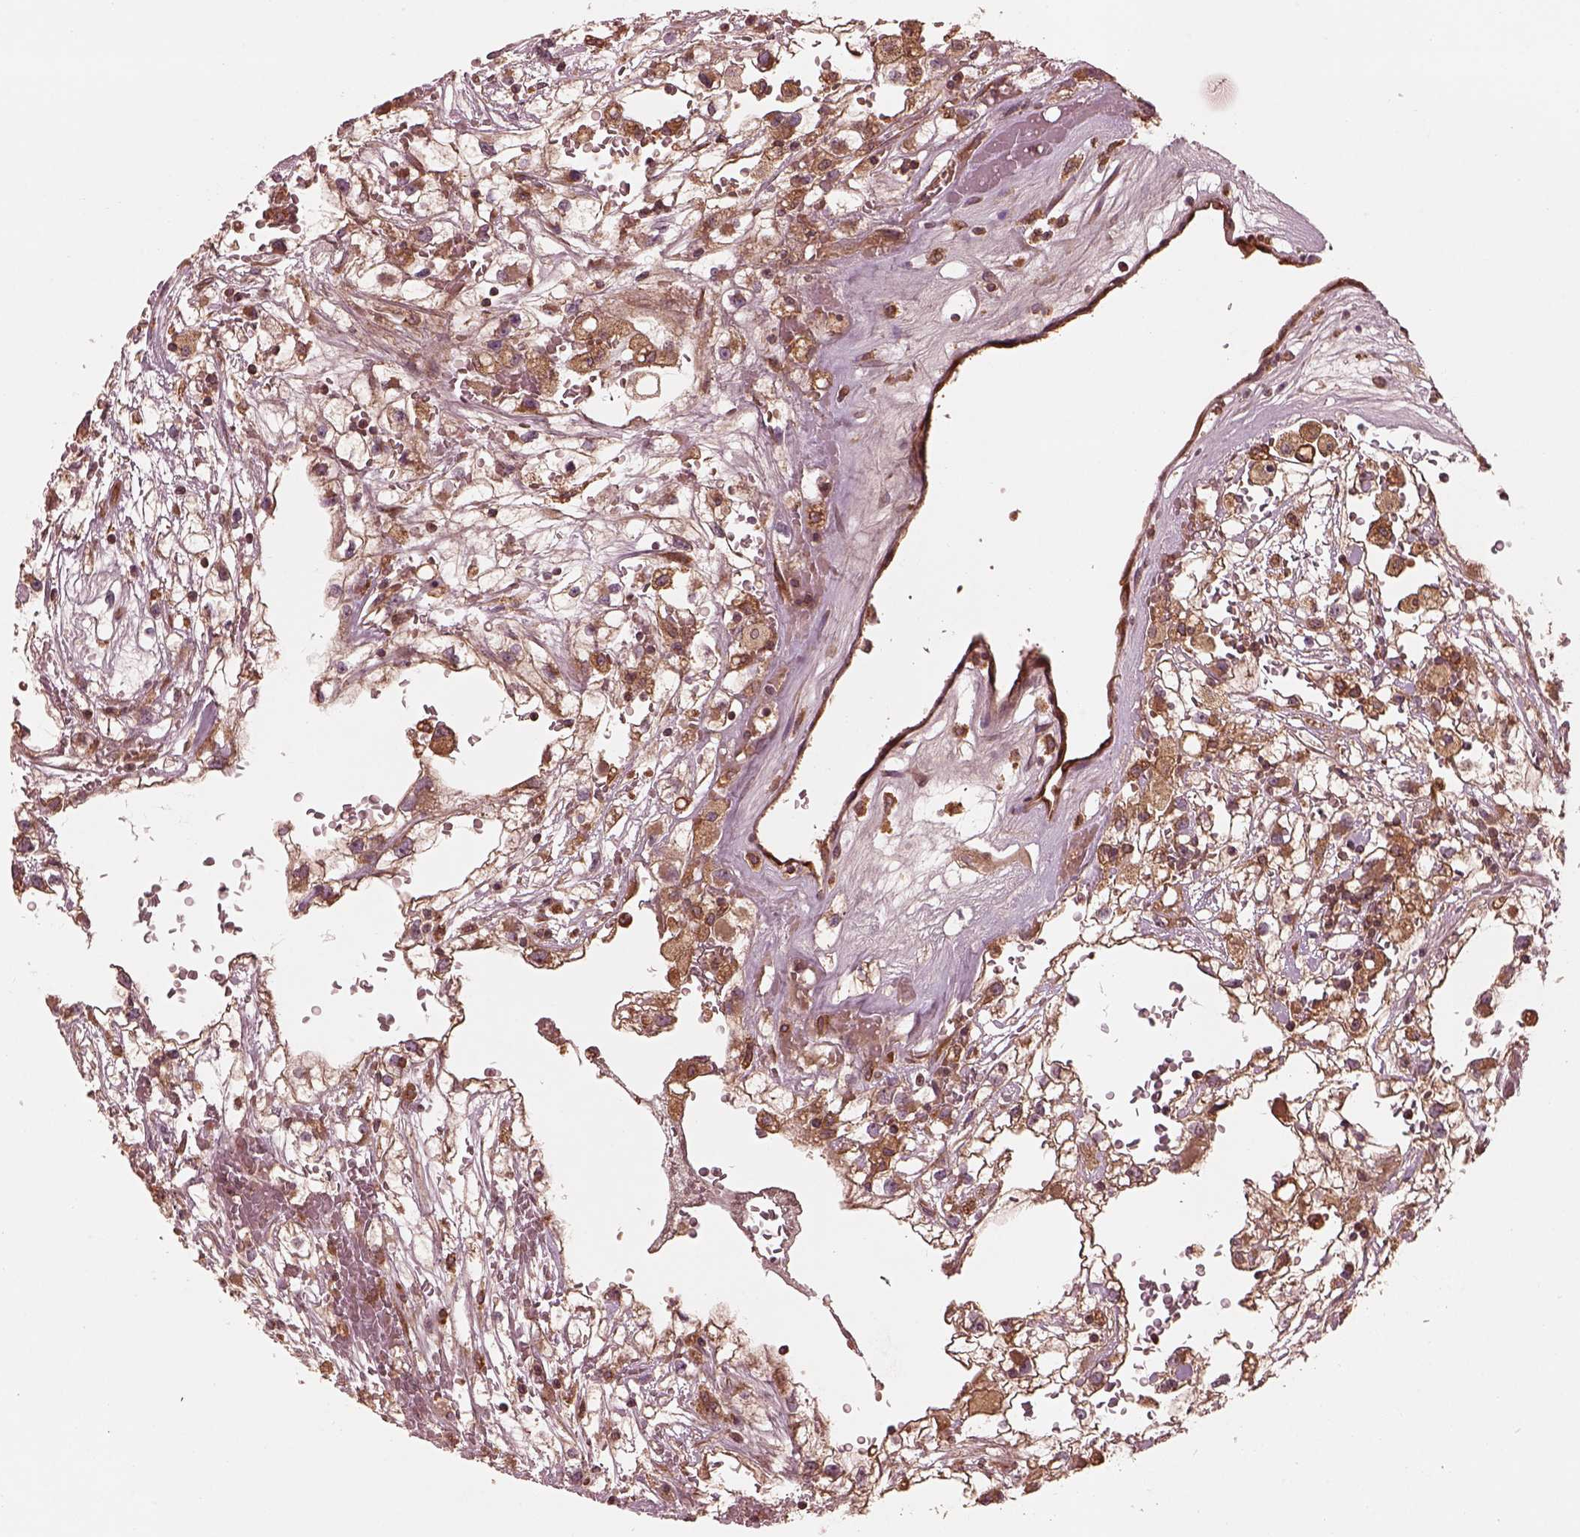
{"staining": {"intensity": "moderate", "quantity": ">75%", "location": "cytoplasmic/membranous"}, "tissue": "renal cancer", "cell_type": "Tumor cells", "image_type": "cancer", "snomed": [{"axis": "morphology", "description": "Adenocarcinoma, NOS"}, {"axis": "topography", "description": "Kidney"}], "caption": "Protein staining exhibits moderate cytoplasmic/membranous positivity in approximately >75% of tumor cells in renal adenocarcinoma.", "gene": "PIK3R2", "patient": {"sex": "male", "age": 59}}